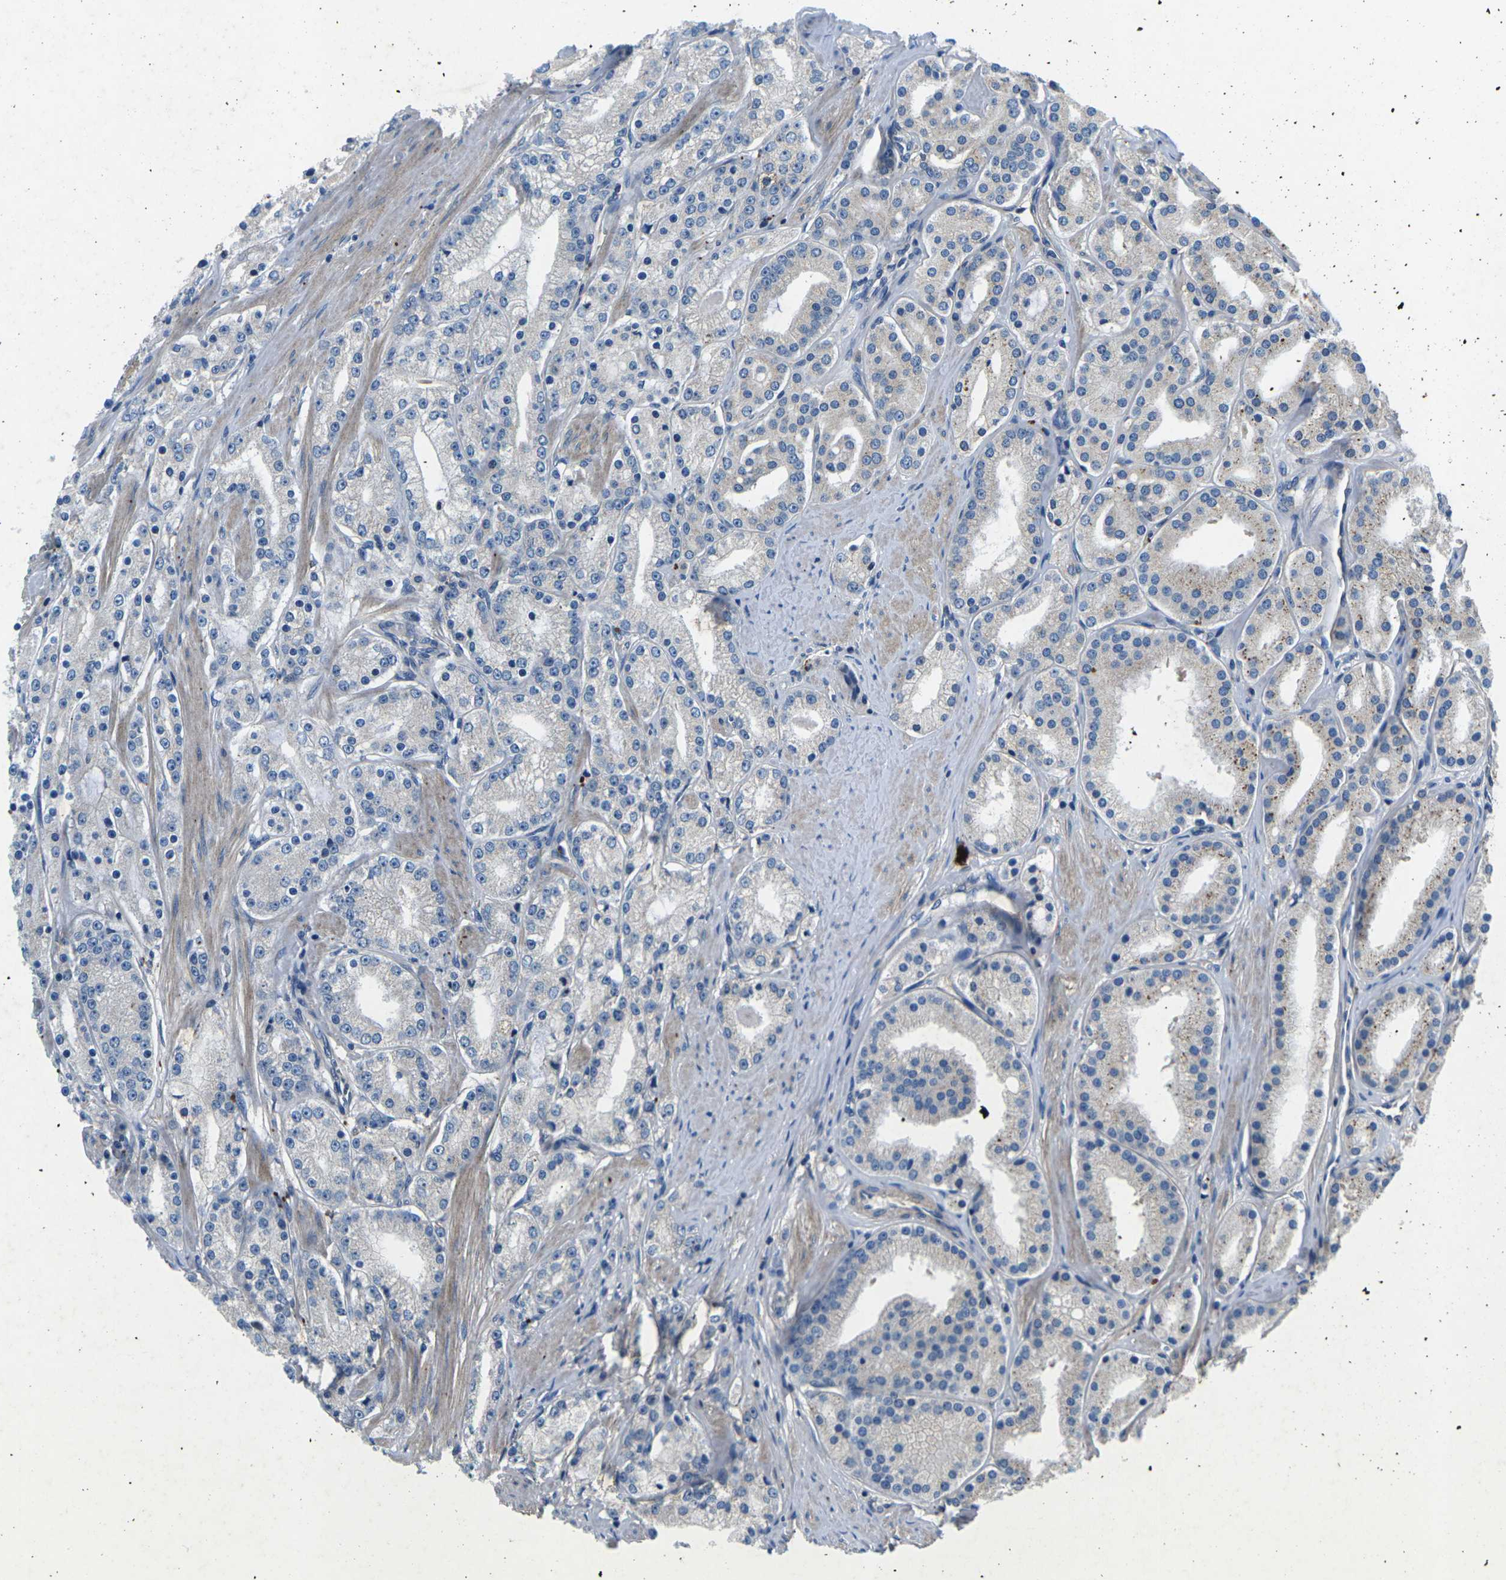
{"staining": {"intensity": "weak", "quantity": "<25%", "location": "cytoplasmic/membranous"}, "tissue": "prostate cancer", "cell_type": "Tumor cells", "image_type": "cancer", "snomed": [{"axis": "morphology", "description": "Adenocarcinoma, Low grade"}, {"axis": "topography", "description": "Prostate"}], "caption": "Human prostate adenocarcinoma (low-grade) stained for a protein using immunohistochemistry exhibits no staining in tumor cells.", "gene": "PDCD6IP", "patient": {"sex": "male", "age": 63}}